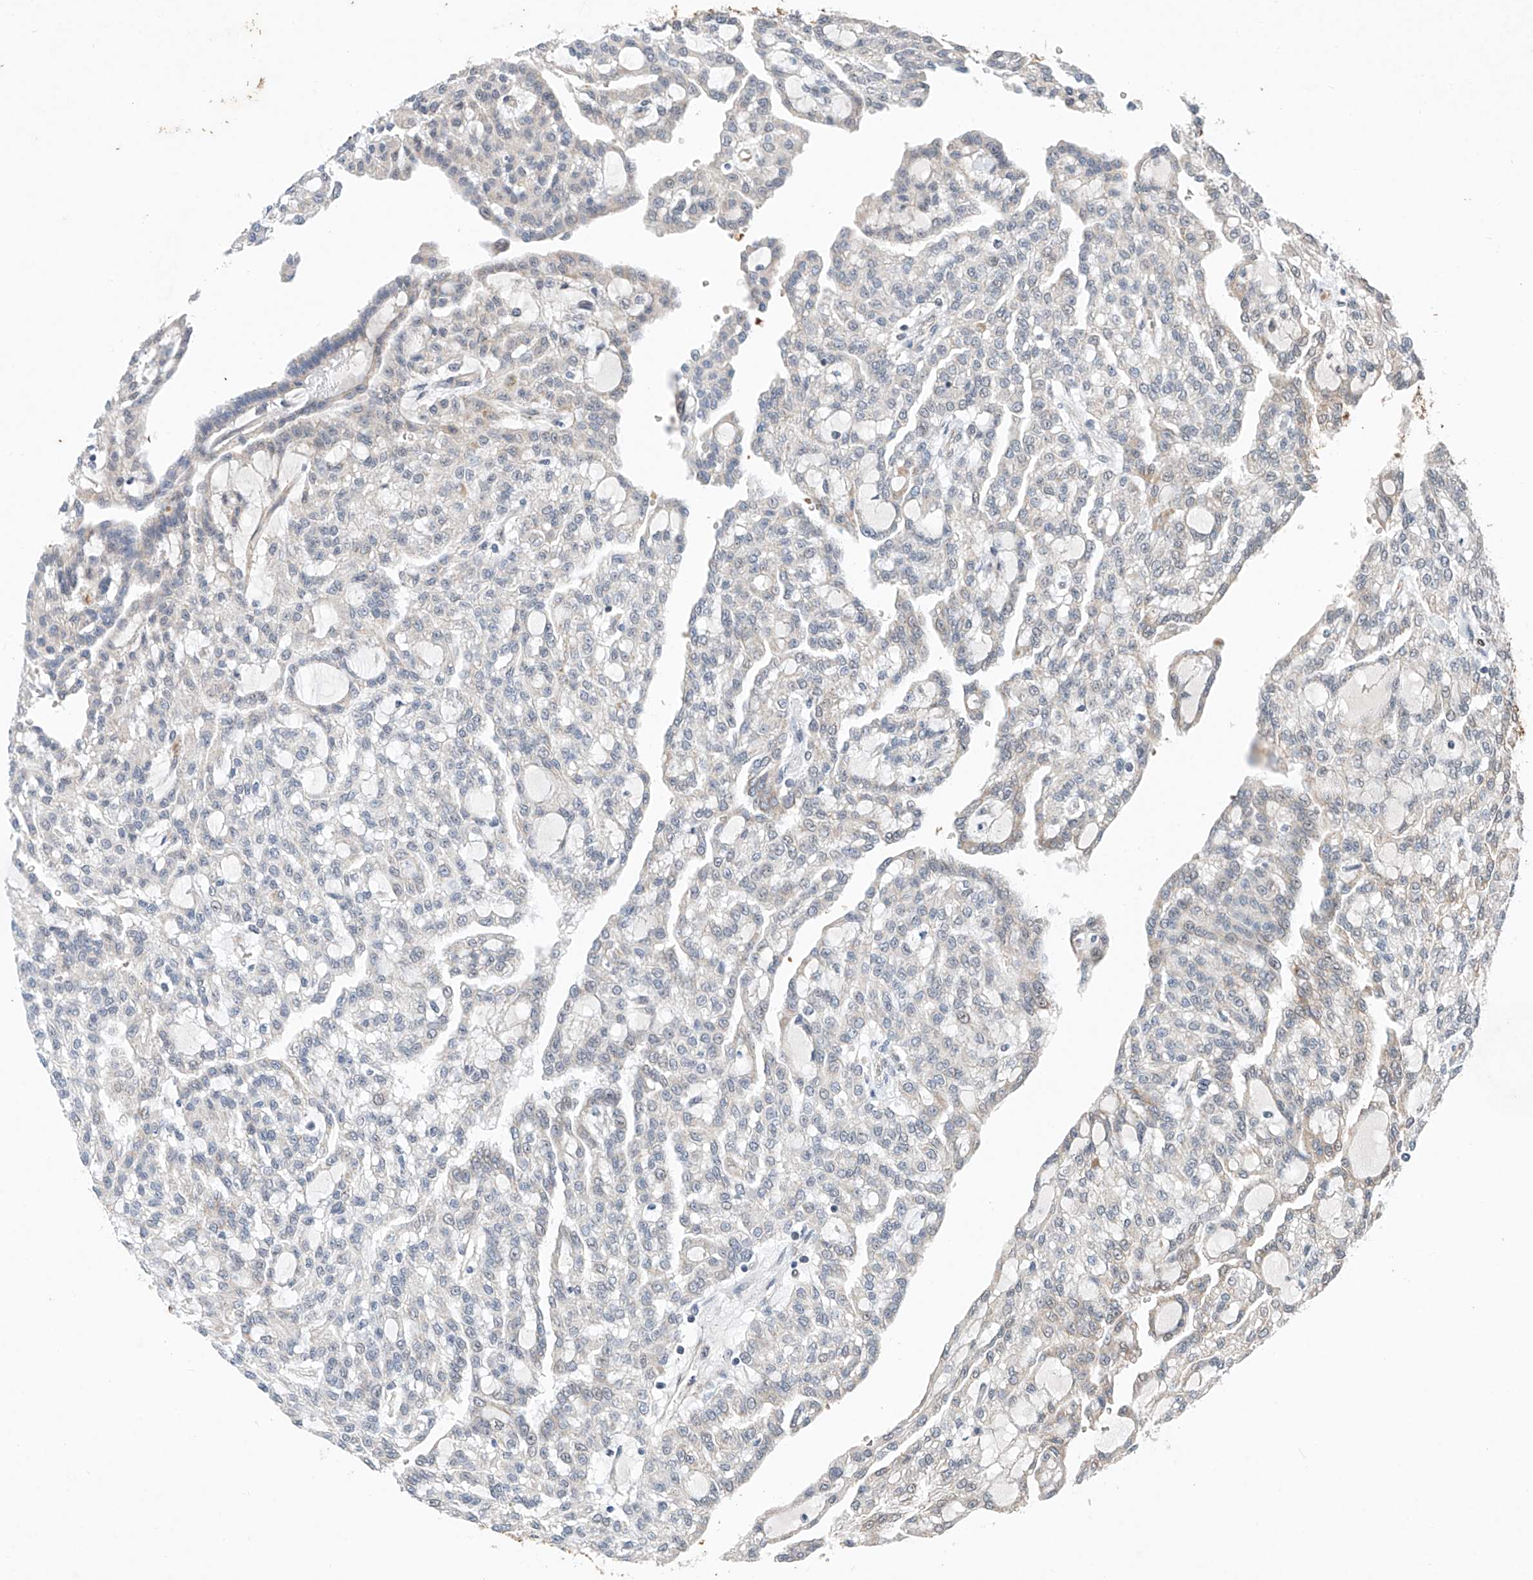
{"staining": {"intensity": "weak", "quantity": "<25%", "location": "cytoplasmic/membranous"}, "tissue": "renal cancer", "cell_type": "Tumor cells", "image_type": "cancer", "snomed": [{"axis": "morphology", "description": "Adenocarcinoma, NOS"}, {"axis": "topography", "description": "Kidney"}], "caption": "A high-resolution photomicrograph shows IHC staining of renal adenocarcinoma, which exhibits no significant staining in tumor cells. The staining is performed using DAB brown chromogen with nuclei counter-stained in using hematoxylin.", "gene": "FASTK", "patient": {"sex": "male", "age": 63}}